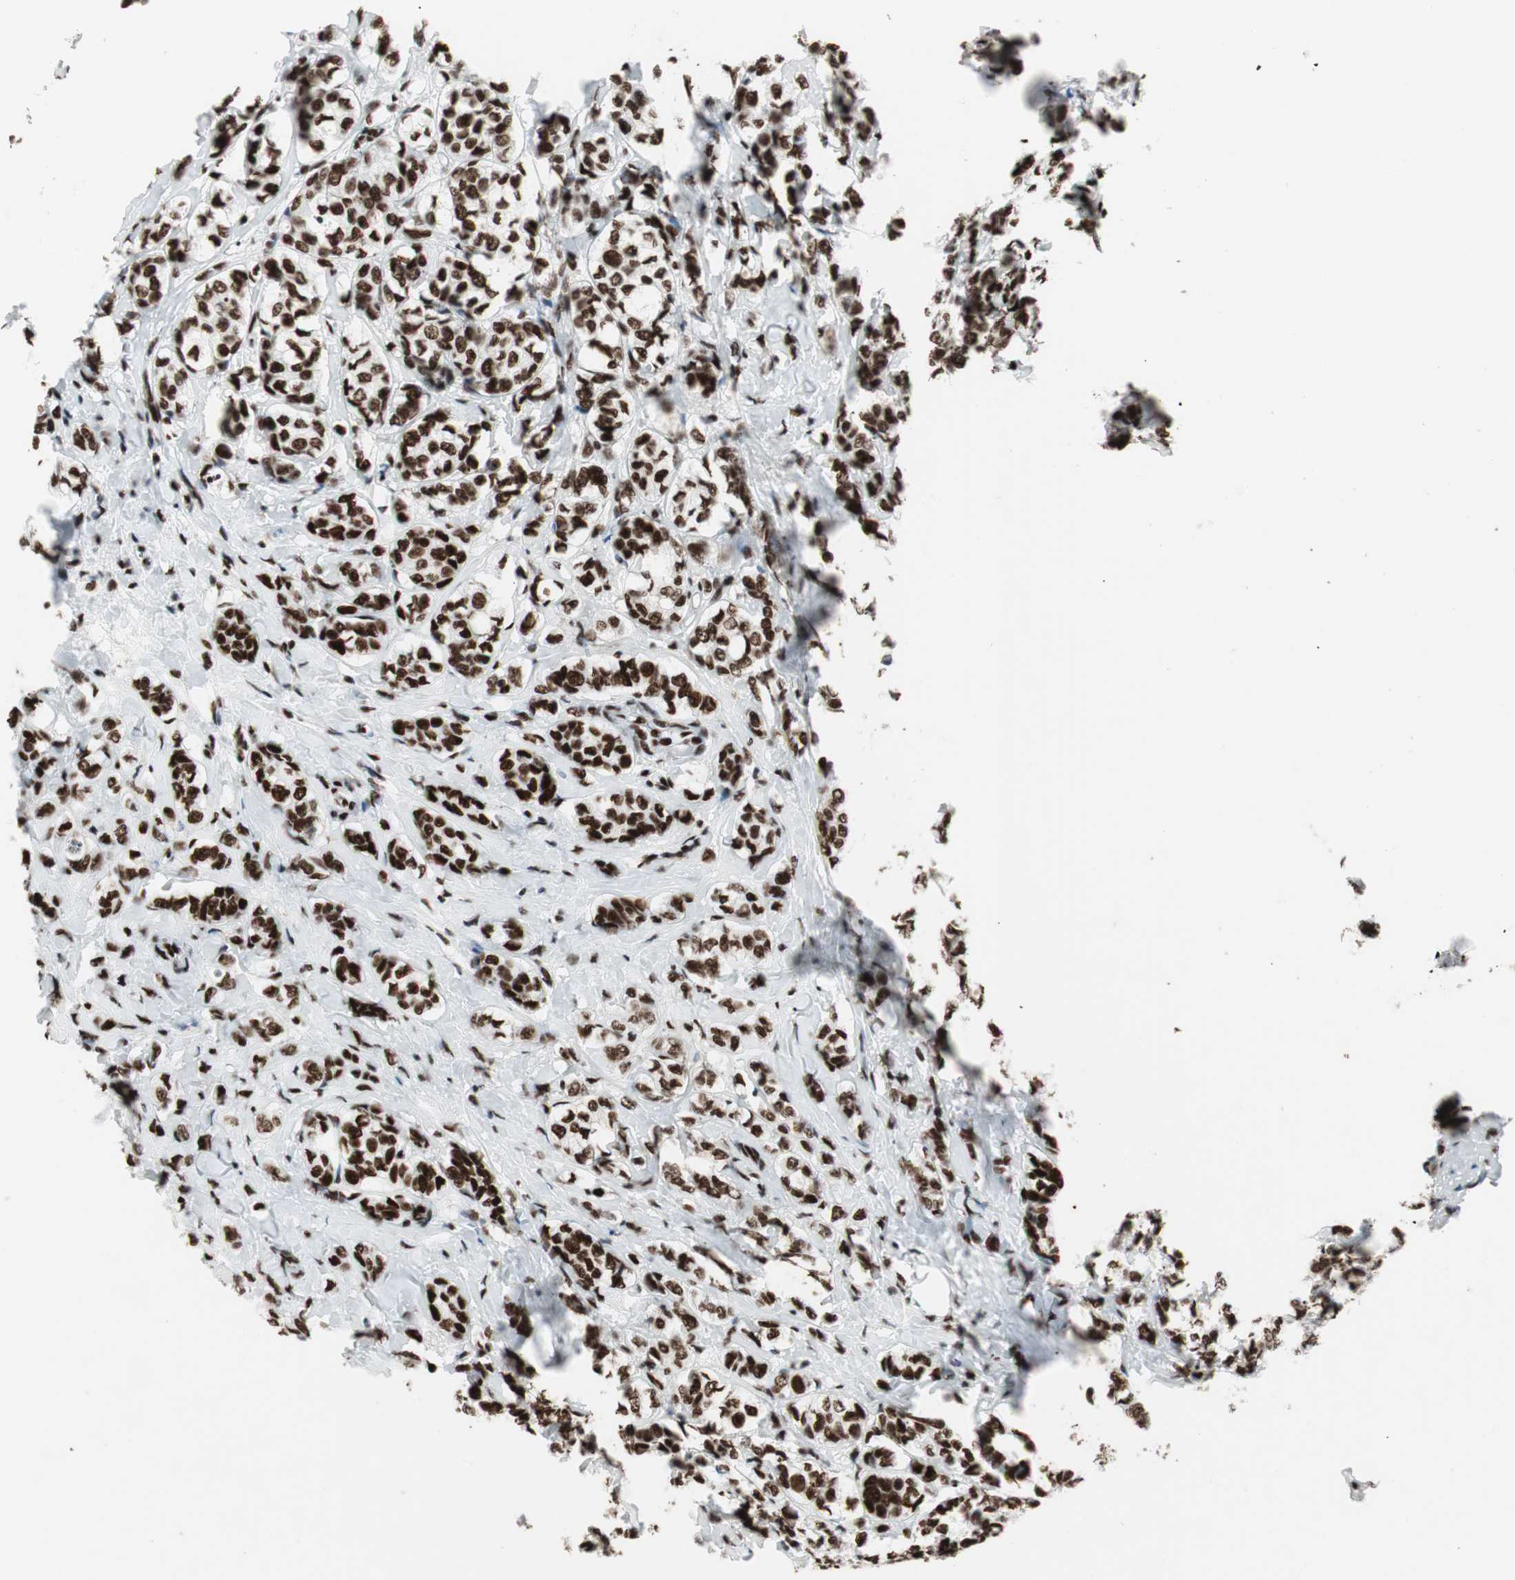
{"staining": {"intensity": "strong", "quantity": ">75%", "location": "nuclear"}, "tissue": "breast cancer", "cell_type": "Tumor cells", "image_type": "cancer", "snomed": [{"axis": "morphology", "description": "Lobular carcinoma"}, {"axis": "topography", "description": "Breast"}], "caption": "Immunohistochemistry of human breast lobular carcinoma displays high levels of strong nuclear positivity in about >75% of tumor cells.", "gene": "PSME3", "patient": {"sex": "female", "age": 60}}